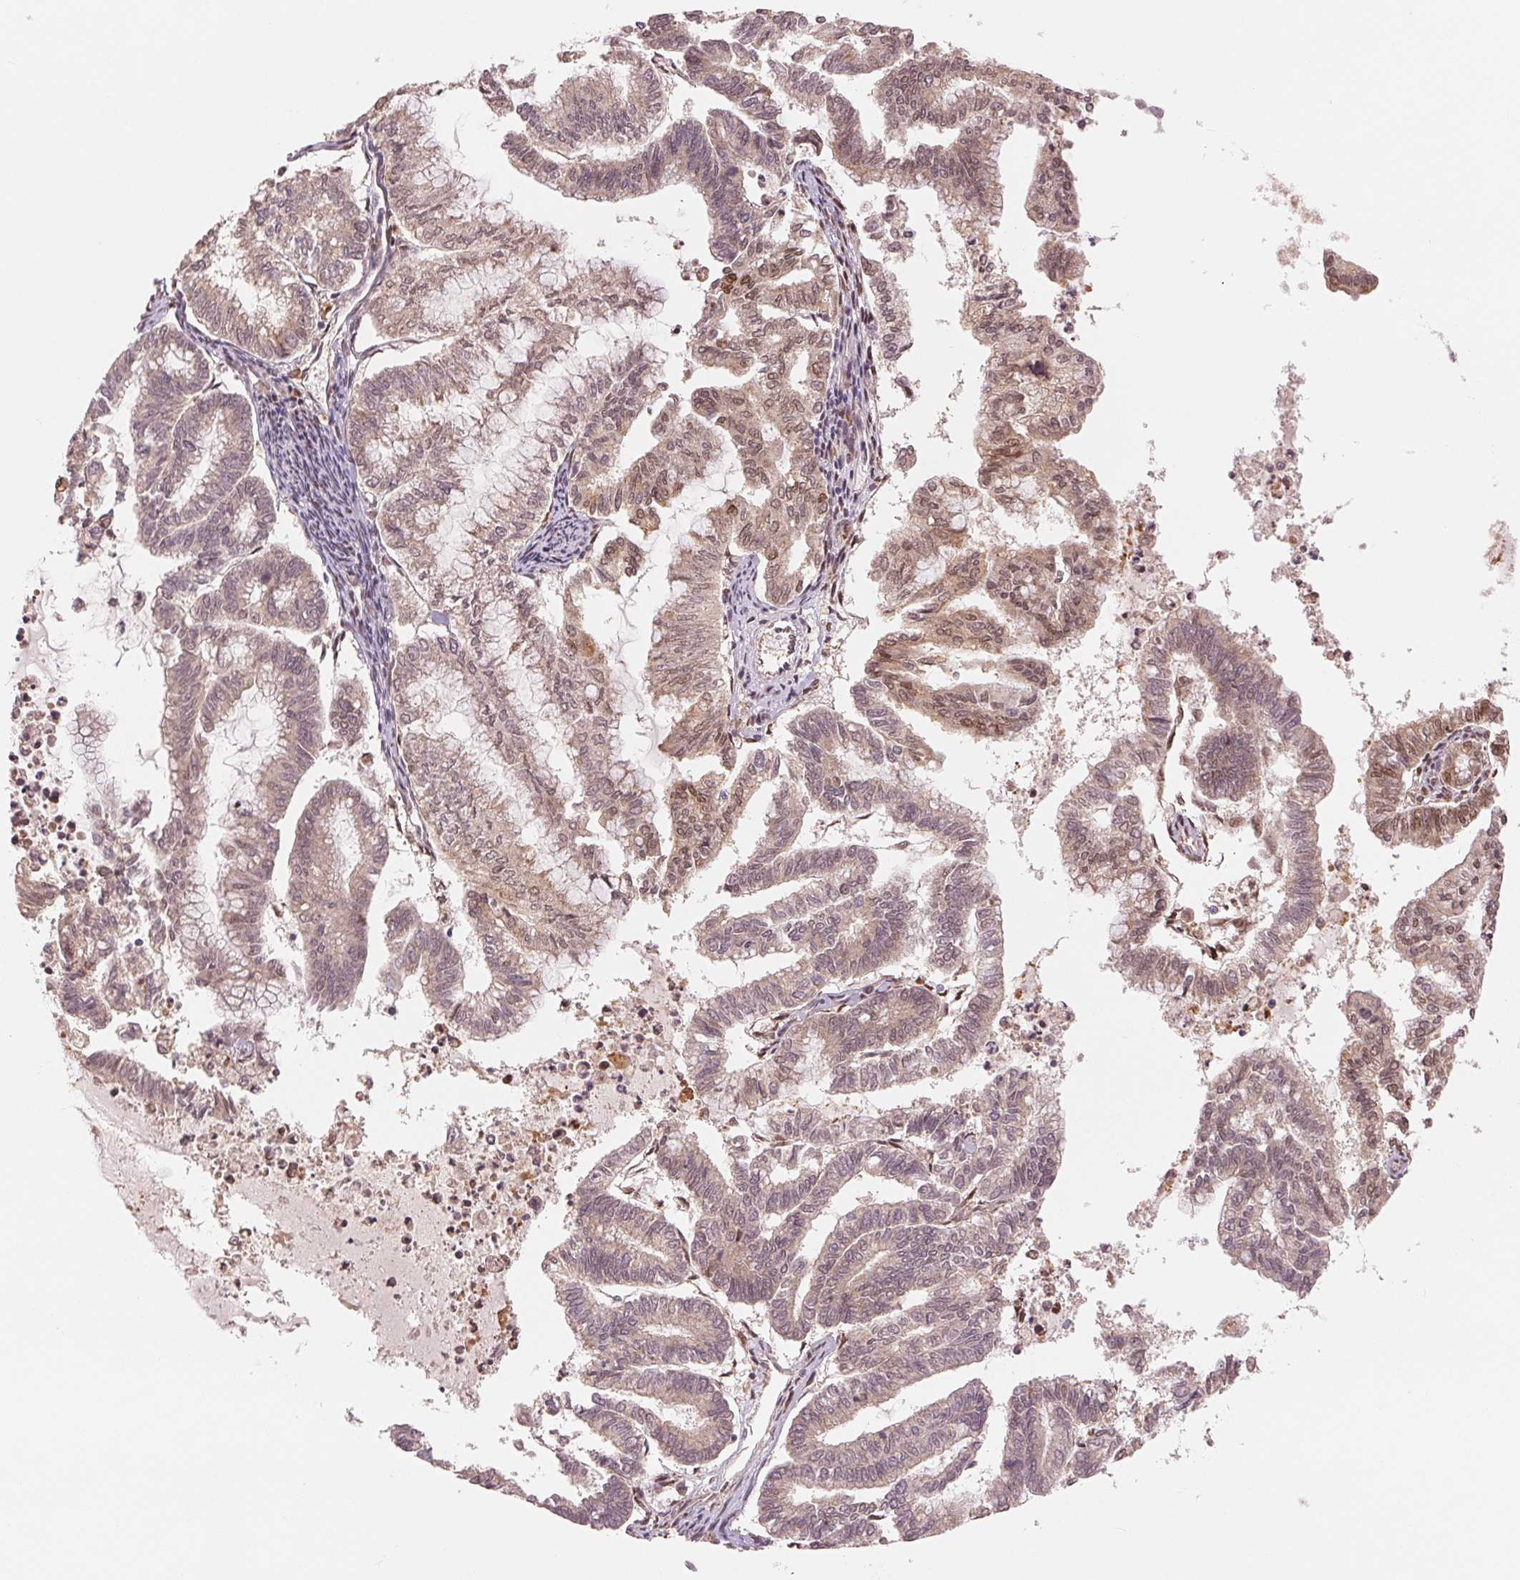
{"staining": {"intensity": "weak", "quantity": "25%-75%", "location": "cytoplasmic/membranous,nuclear"}, "tissue": "endometrial cancer", "cell_type": "Tumor cells", "image_type": "cancer", "snomed": [{"axis": "morphology", "description": "Adenocarcinoma, NOS"}, {"axis": "topography", "description": "Endometrium"}], "caption": "DAB (3,3'-diaminobenzidine) immunohistochemical staining of human endometrial cancer (adenocarcinoma) reveals weak cytoplasmic/membranous and nuclear protein staining in approximately 25%-75% of tumor cells.", "gene": "ERI3", "patient": {"sex": "female", "age": 79}}